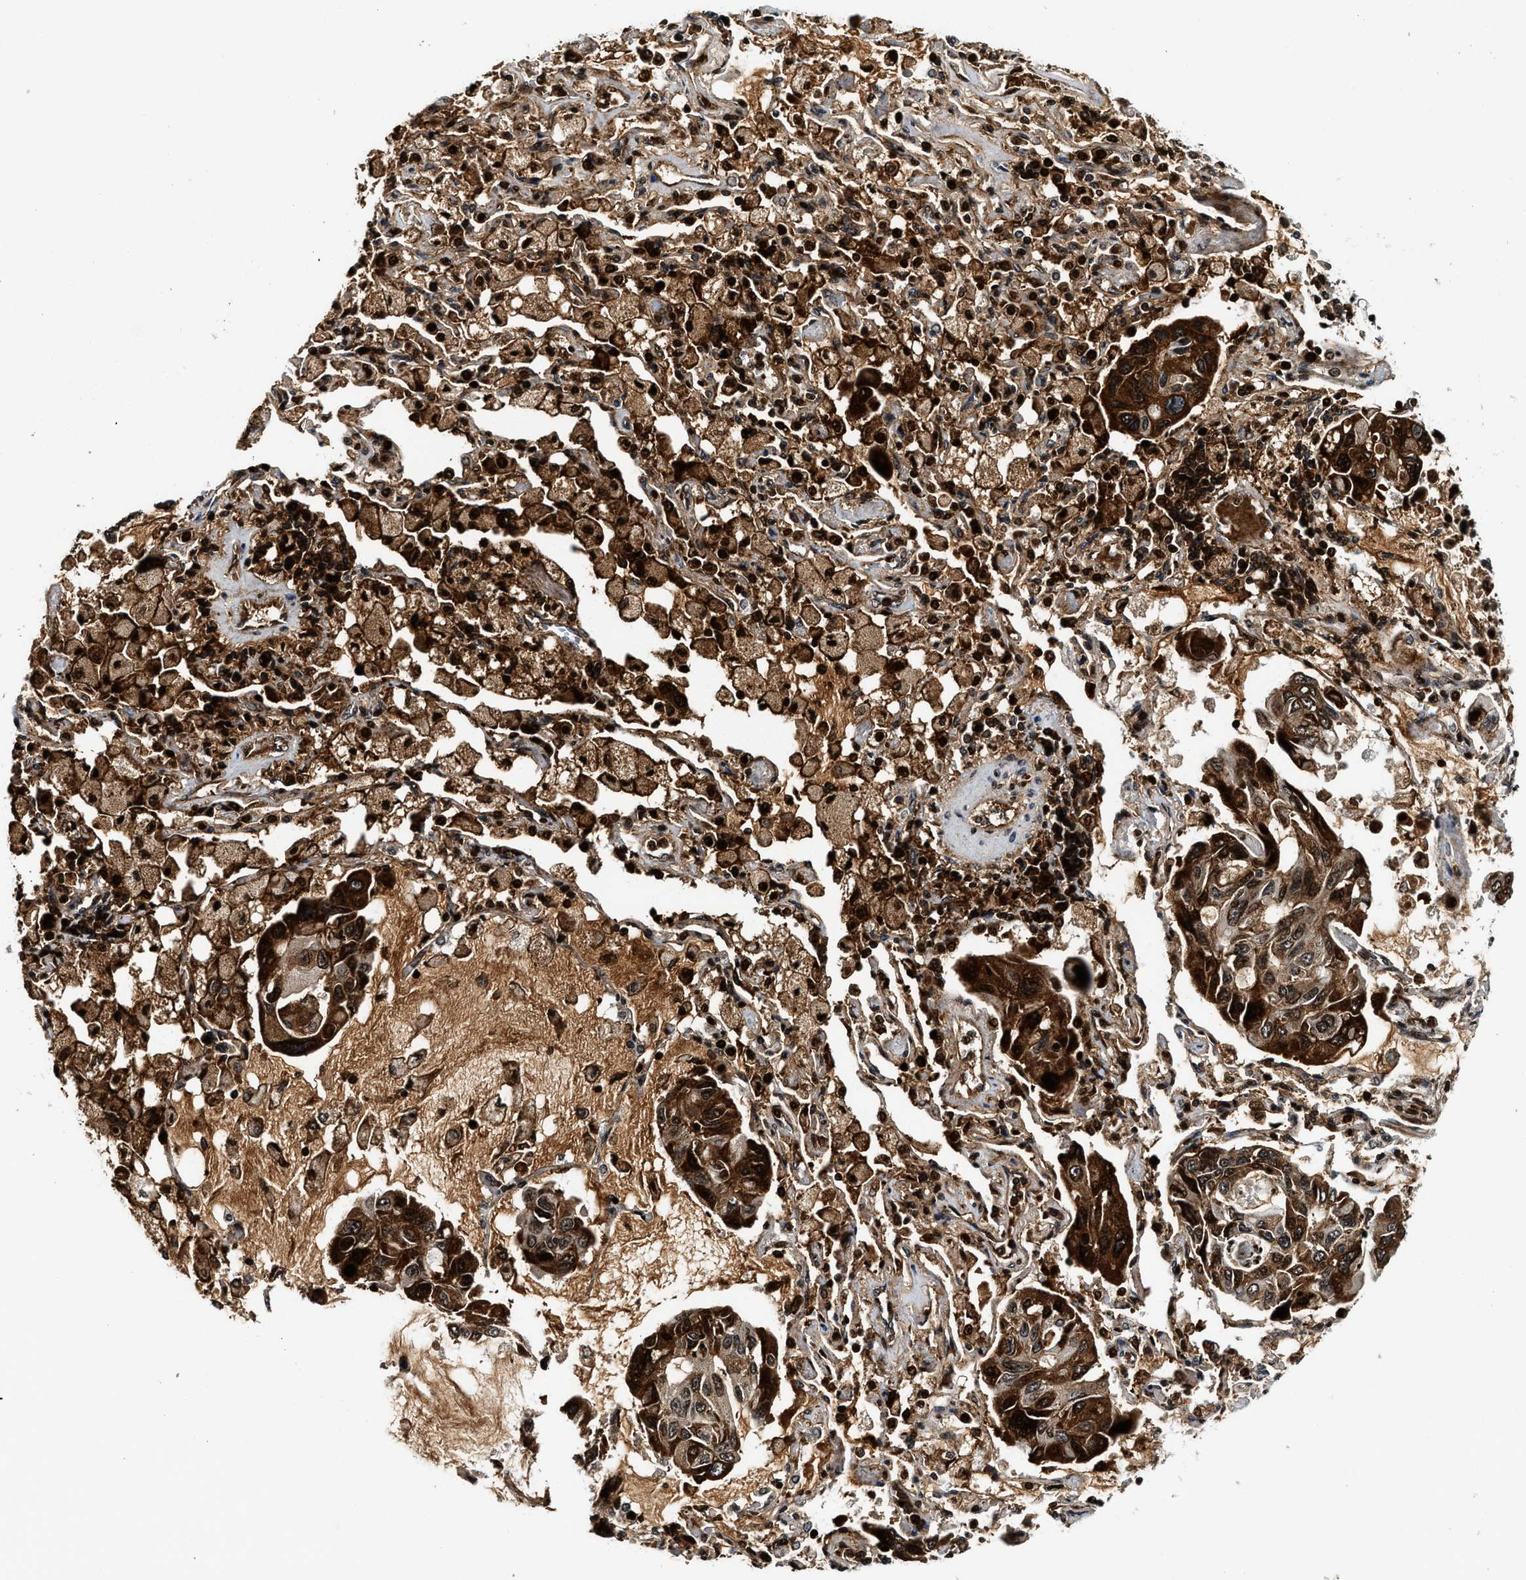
{"staining": {"intensity": "strong", "quantity": ">75%", "location": "cytoplasmic/membranous,nuclear"}, "tissue": "lung cancer", "cell_type": "Tumor cells", "image_type": "cancer", "snomed": [{"axis": "morphology", "description": "Adenocarcinoma, NOS"}, {"axis": "topography", "description": "Lung"}], "caption": "Immunohistochemistry (IHC) staining of lung adenocarcinoma, which demonstrates high levels of strong cytoplasmic/membranous and nuclear staining in about >75% of tumor cells indicating strong cytoplasmic/membranous and nuclear protein staining. The staining was performed using DAB (3,3'-diaminobenzidine) (brown) for protein detection and nuclei were counterstained in hematoxylin (blue).", "gene": "MDM2", "patient": {"sex": "male", "age": 64}}